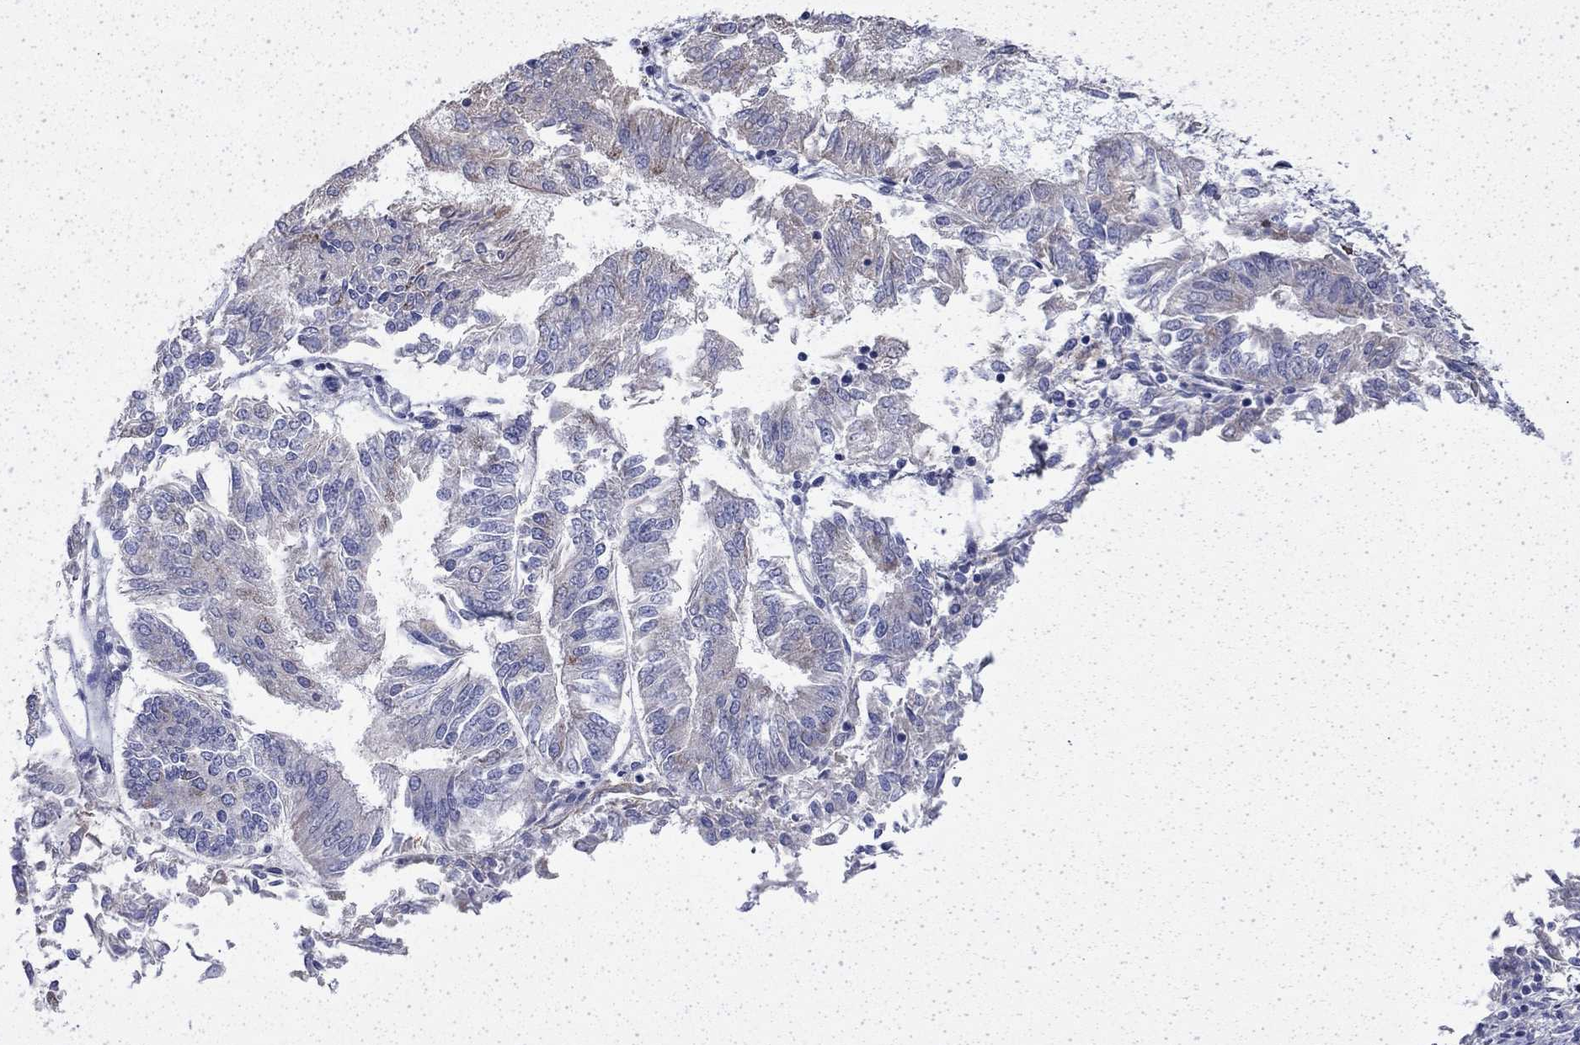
{"staining": {"intensity": "negative", "quantity": "none", "location": "none"}, "tissue": "endometrial cancer", "cell_type": "Tumor cells", "image_type": "cancer", "snomed": [{"axis": "morphology", "description": "Adenocarcinoma, NOS"}, {"axis": "topography", "description": "Endometrium"}], "caption": "The image reveals no significant staining in tumor cells of endometrial cancer. (Stains: DAB (3,3'-diaminobenzidine) immunohistochemistry (IHC) with hematoxylin counter stain, Microscopy: brightfield microscopy at high magnification).", "gene": "DTNA", "patient": {"sex": "female", "age": 58}}